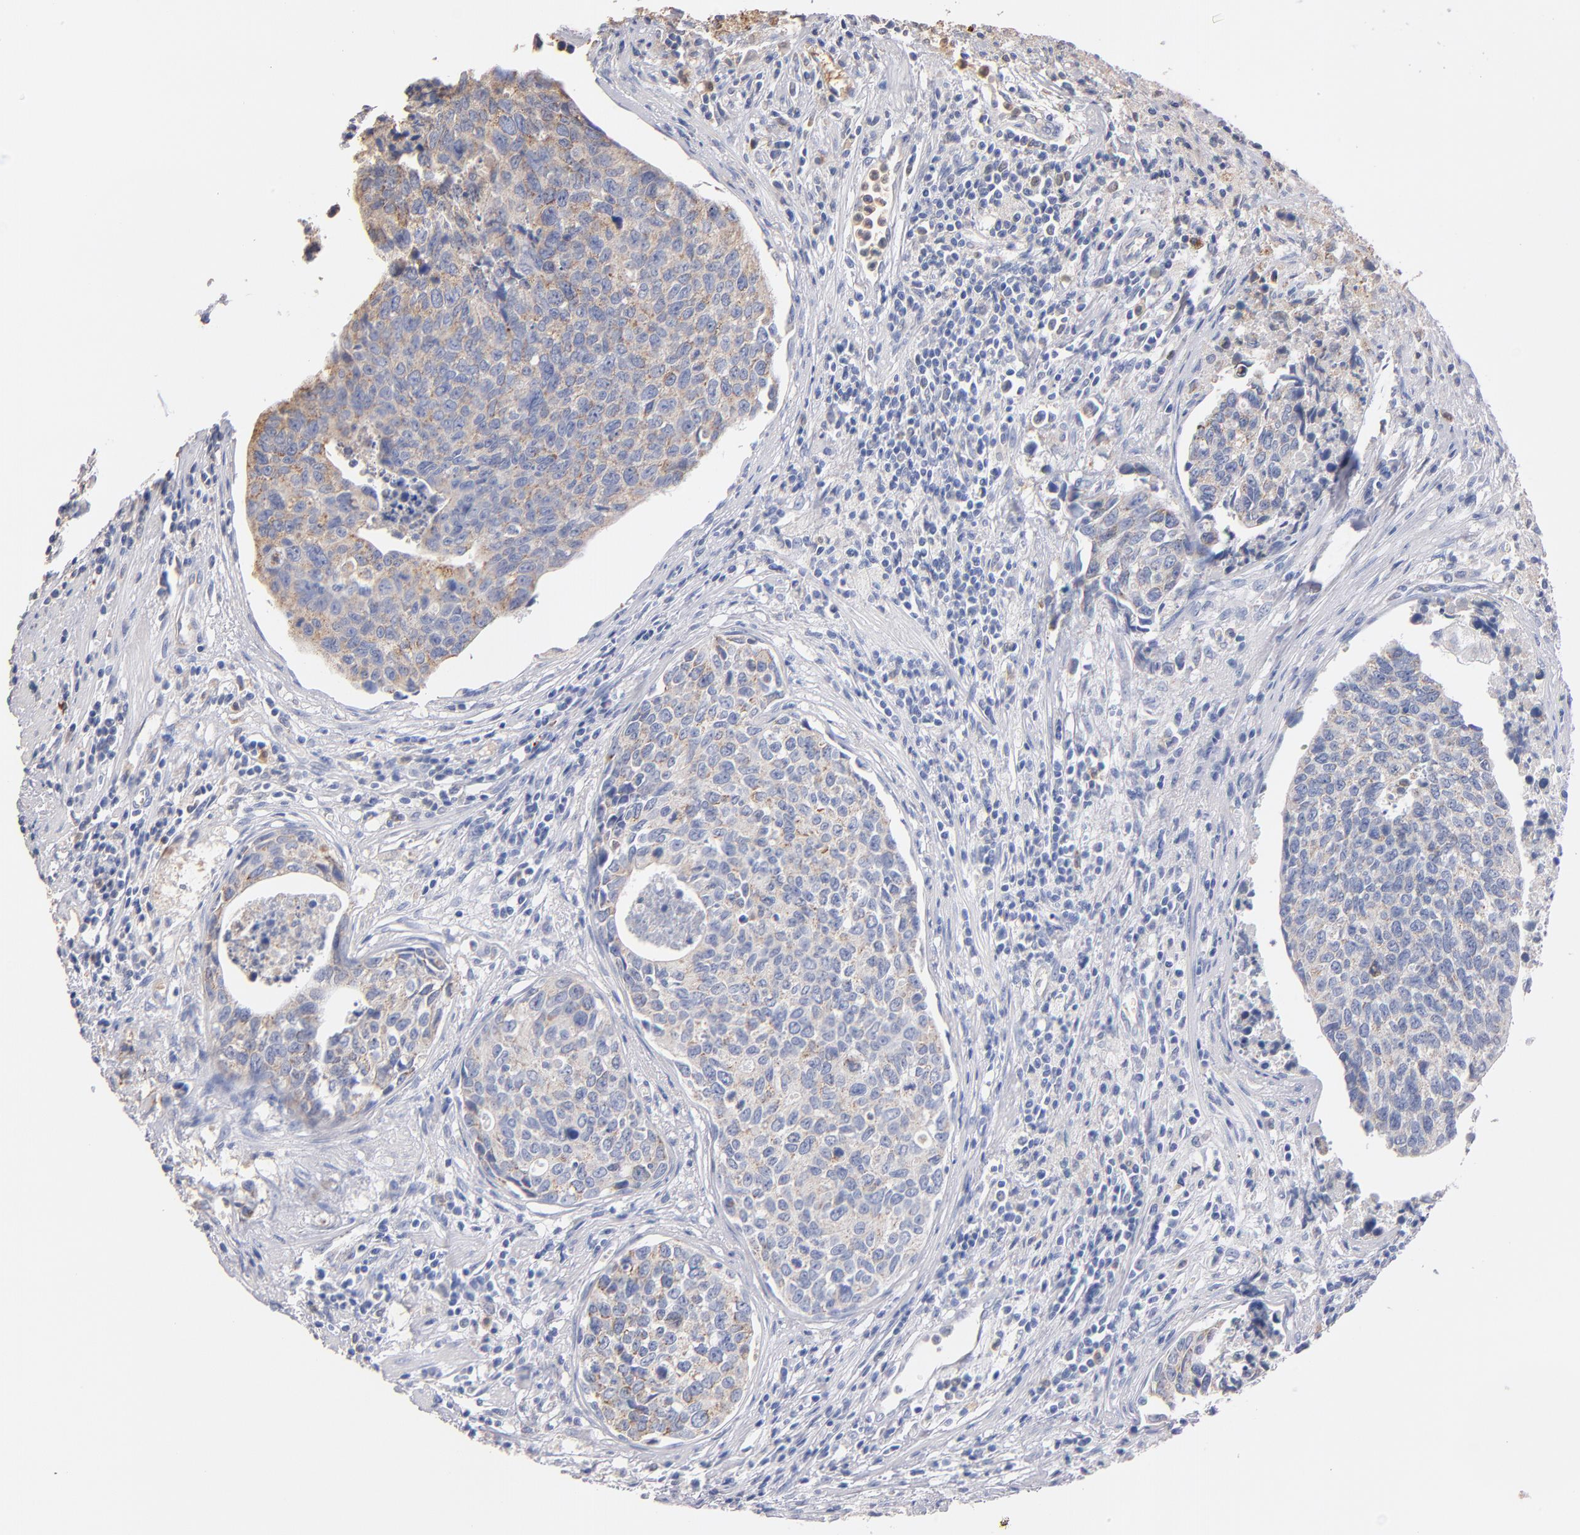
{"staining": {"intensity": "weak", "quantity": "25%-75%", "location": "cytoplasmic/membranous"}, "tissue": "urothelial cancer", "cell_type": "Tumor cells", "image_type": "cancer", "snomed": [{"axis": "morphology", "description": "Urothelial carcinoma, High grade"}, {"axis": "topography", "description": "Urinary bladder"}], "caption": "Immunohistochemical staining of human urothelial carcinoma (high-grade) shows low levels of weak cytoplasmic/membranous protein positivity in approximately 25%-75% of tumor cells.", "gene": "RO60", "patient": {"sex": "male", "age": 81}}